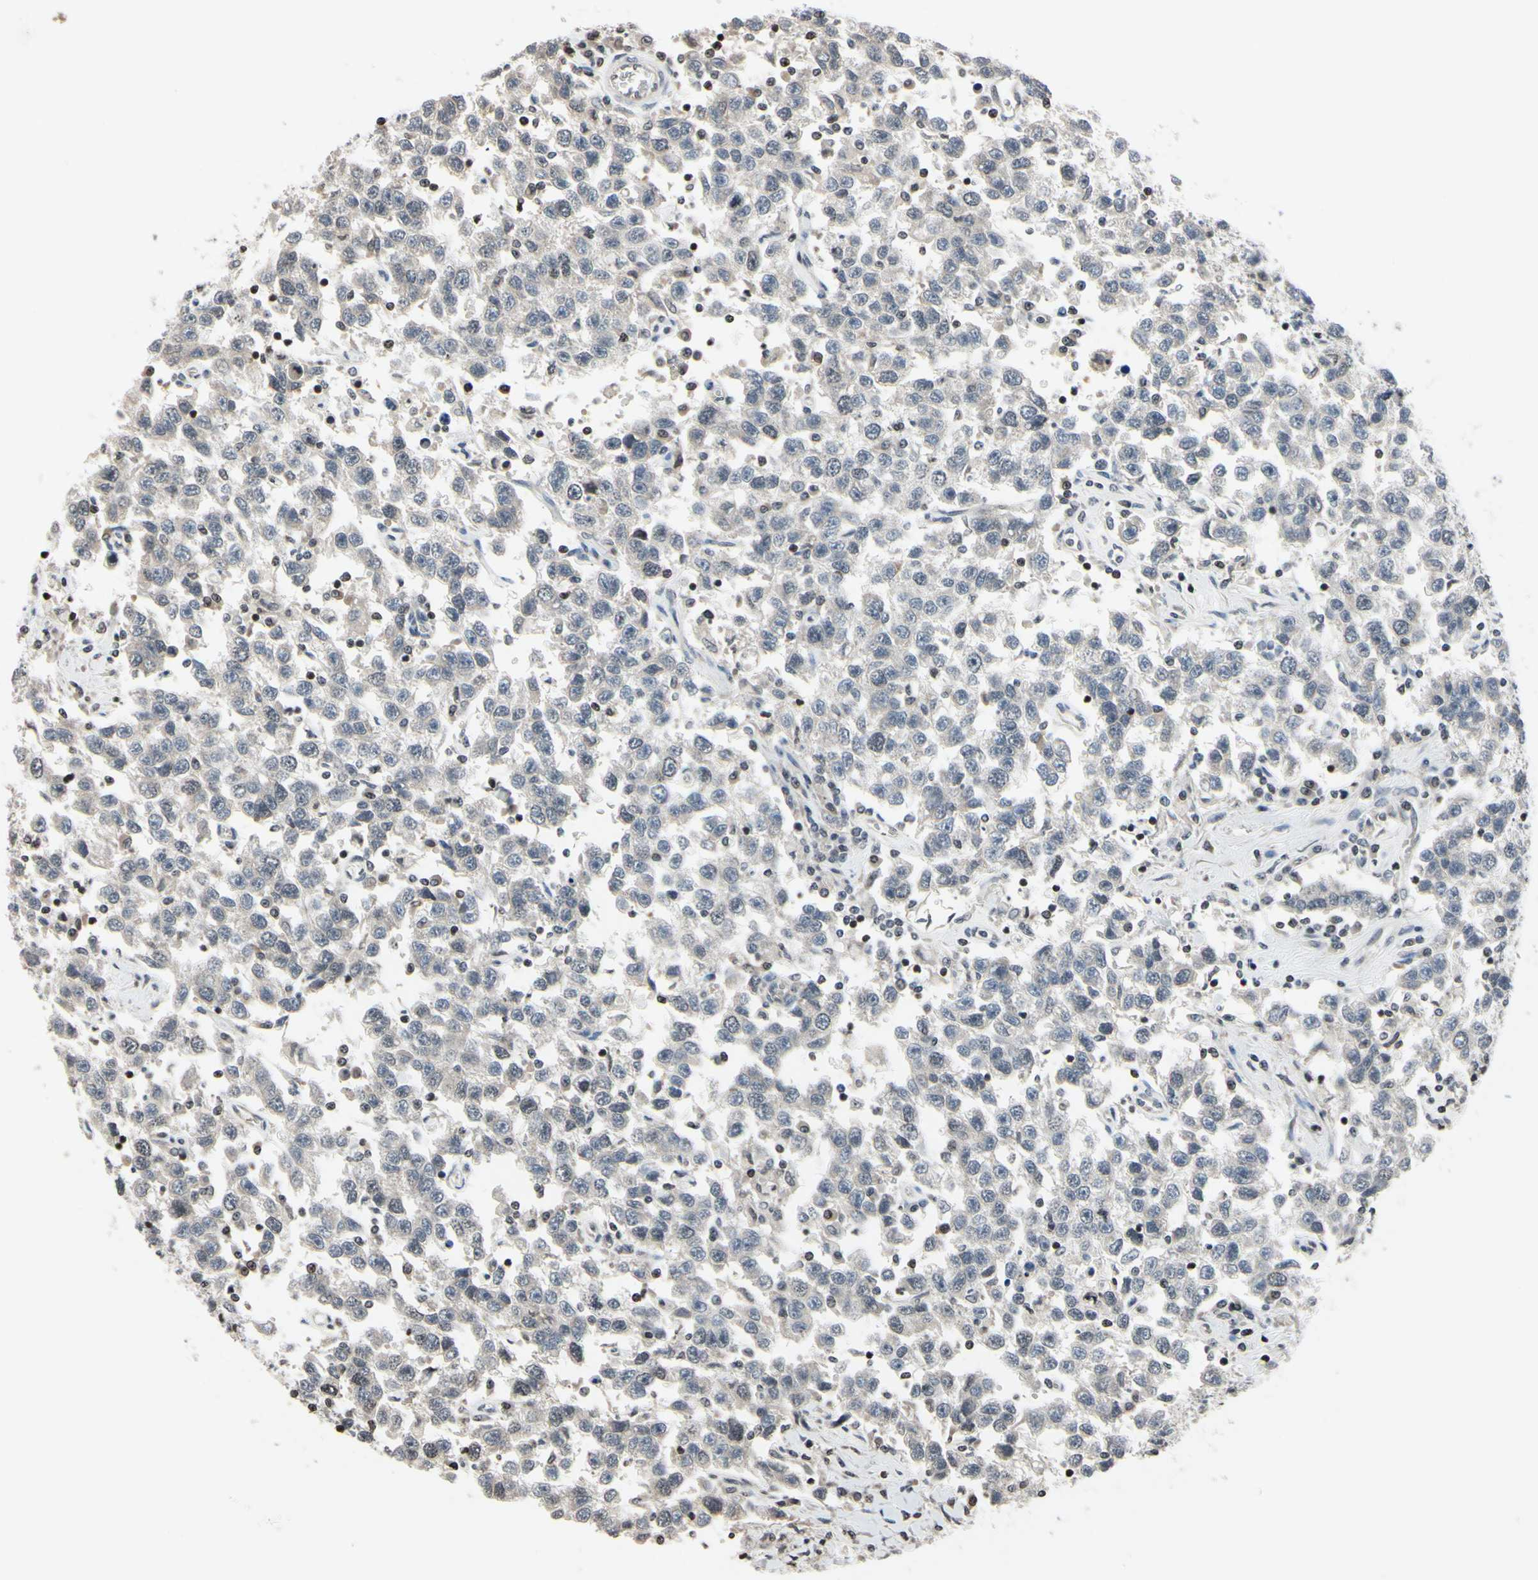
{"staining": {"intensity": "negative", "quantity": "none", "location": "none"}, "tissue": "testis cancer", "cell_type": "Tumor cells", "image_type": "cancer", "snomed": [{"axis": "morphology", "description": "Seminoma, NOS"}, {"axis": "topography", "description": "Testis"}], "caption": "Tumor cells are negative for brown protein staining in testis cancer. (DAB (3,3'-diaminobenzidine) IHC visualized using brightfield microscopy, high magnification).", "gene": "ARG1", "patient": {"sex": "male", "age": 41}}